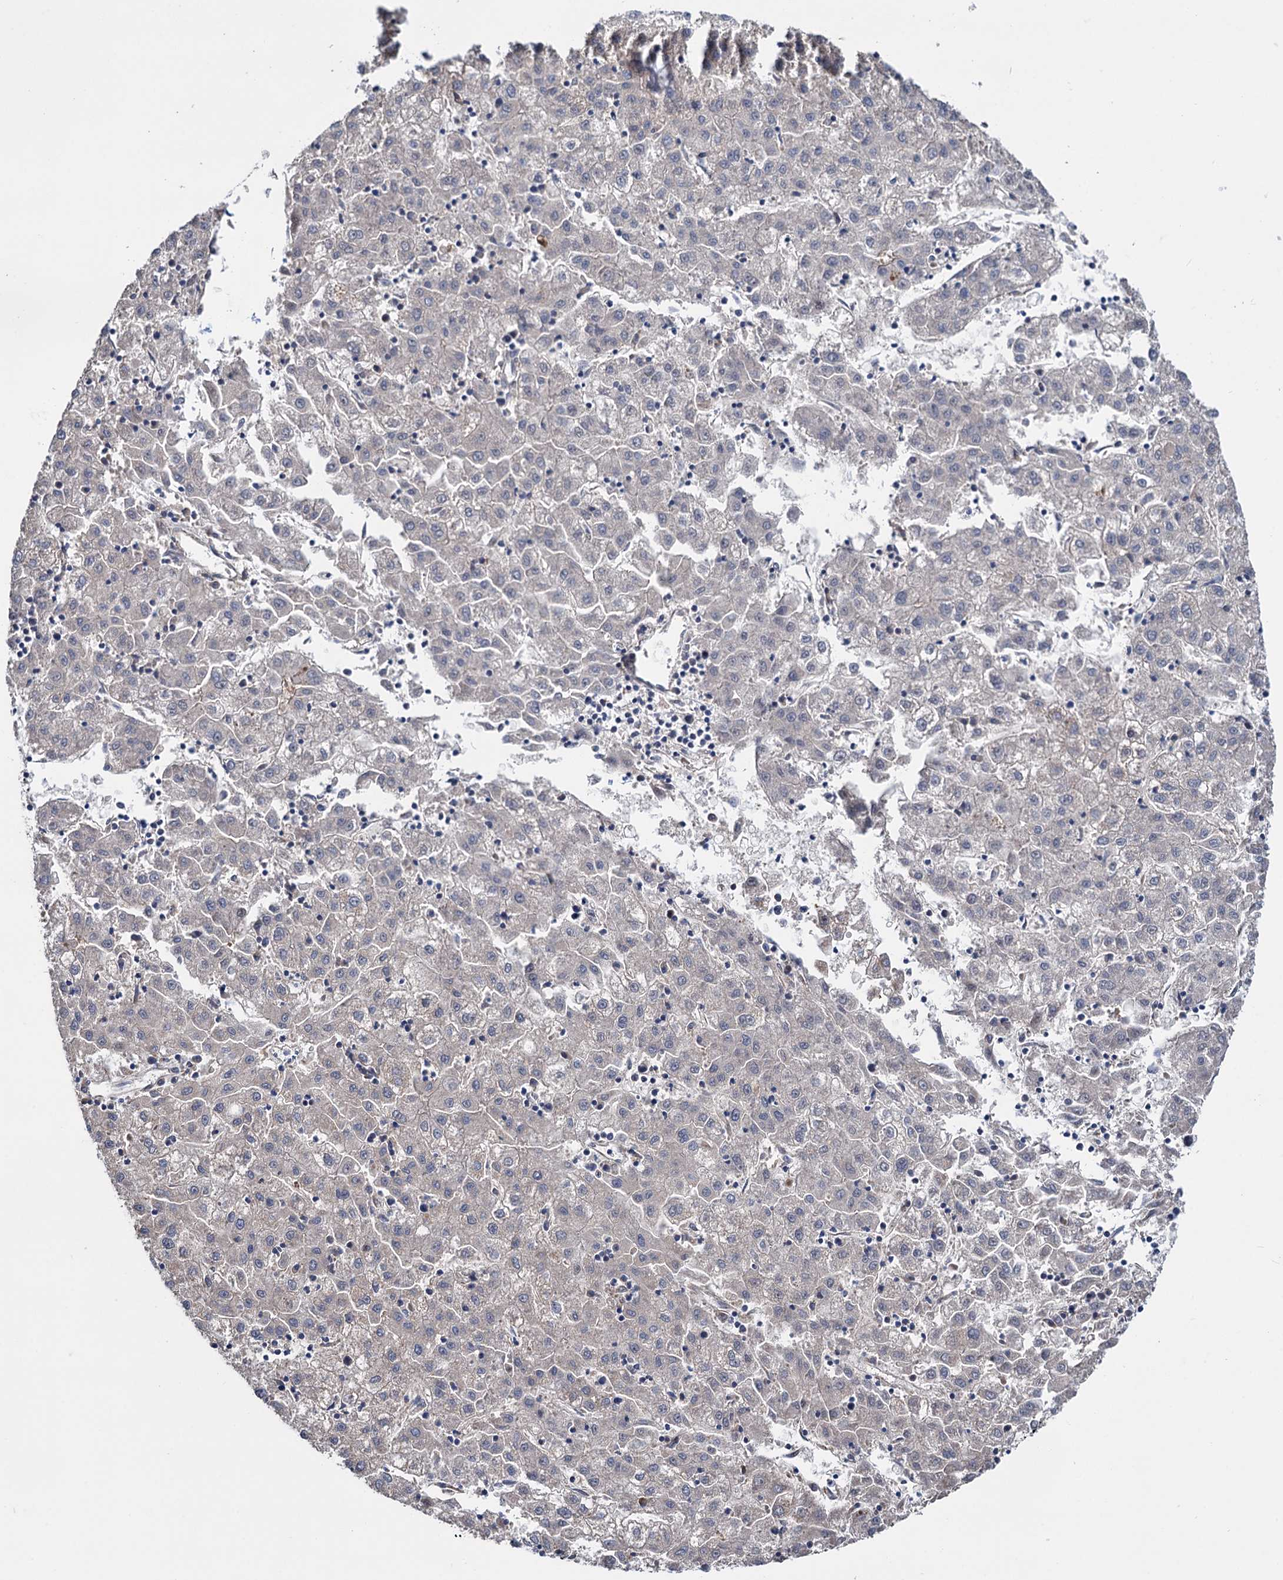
{"staining": {"intensity": "negative", "quantity": "none", "location": "none"}, "tissue": "liver cancer", "cell_type": "Tumor cells", "image_type": "cancer", "snomed": [{"axis": "morphology", "description": "Carcinoma, Hepatocellular, NOS"}, {"axis": "topography", "description": "Liver"}], "caption": "There is no significant positivity in tumor cells of liver hepatocellular carcinoma.", "gene": "EYA4", "patient": {"sex": "male", "age": 72}}